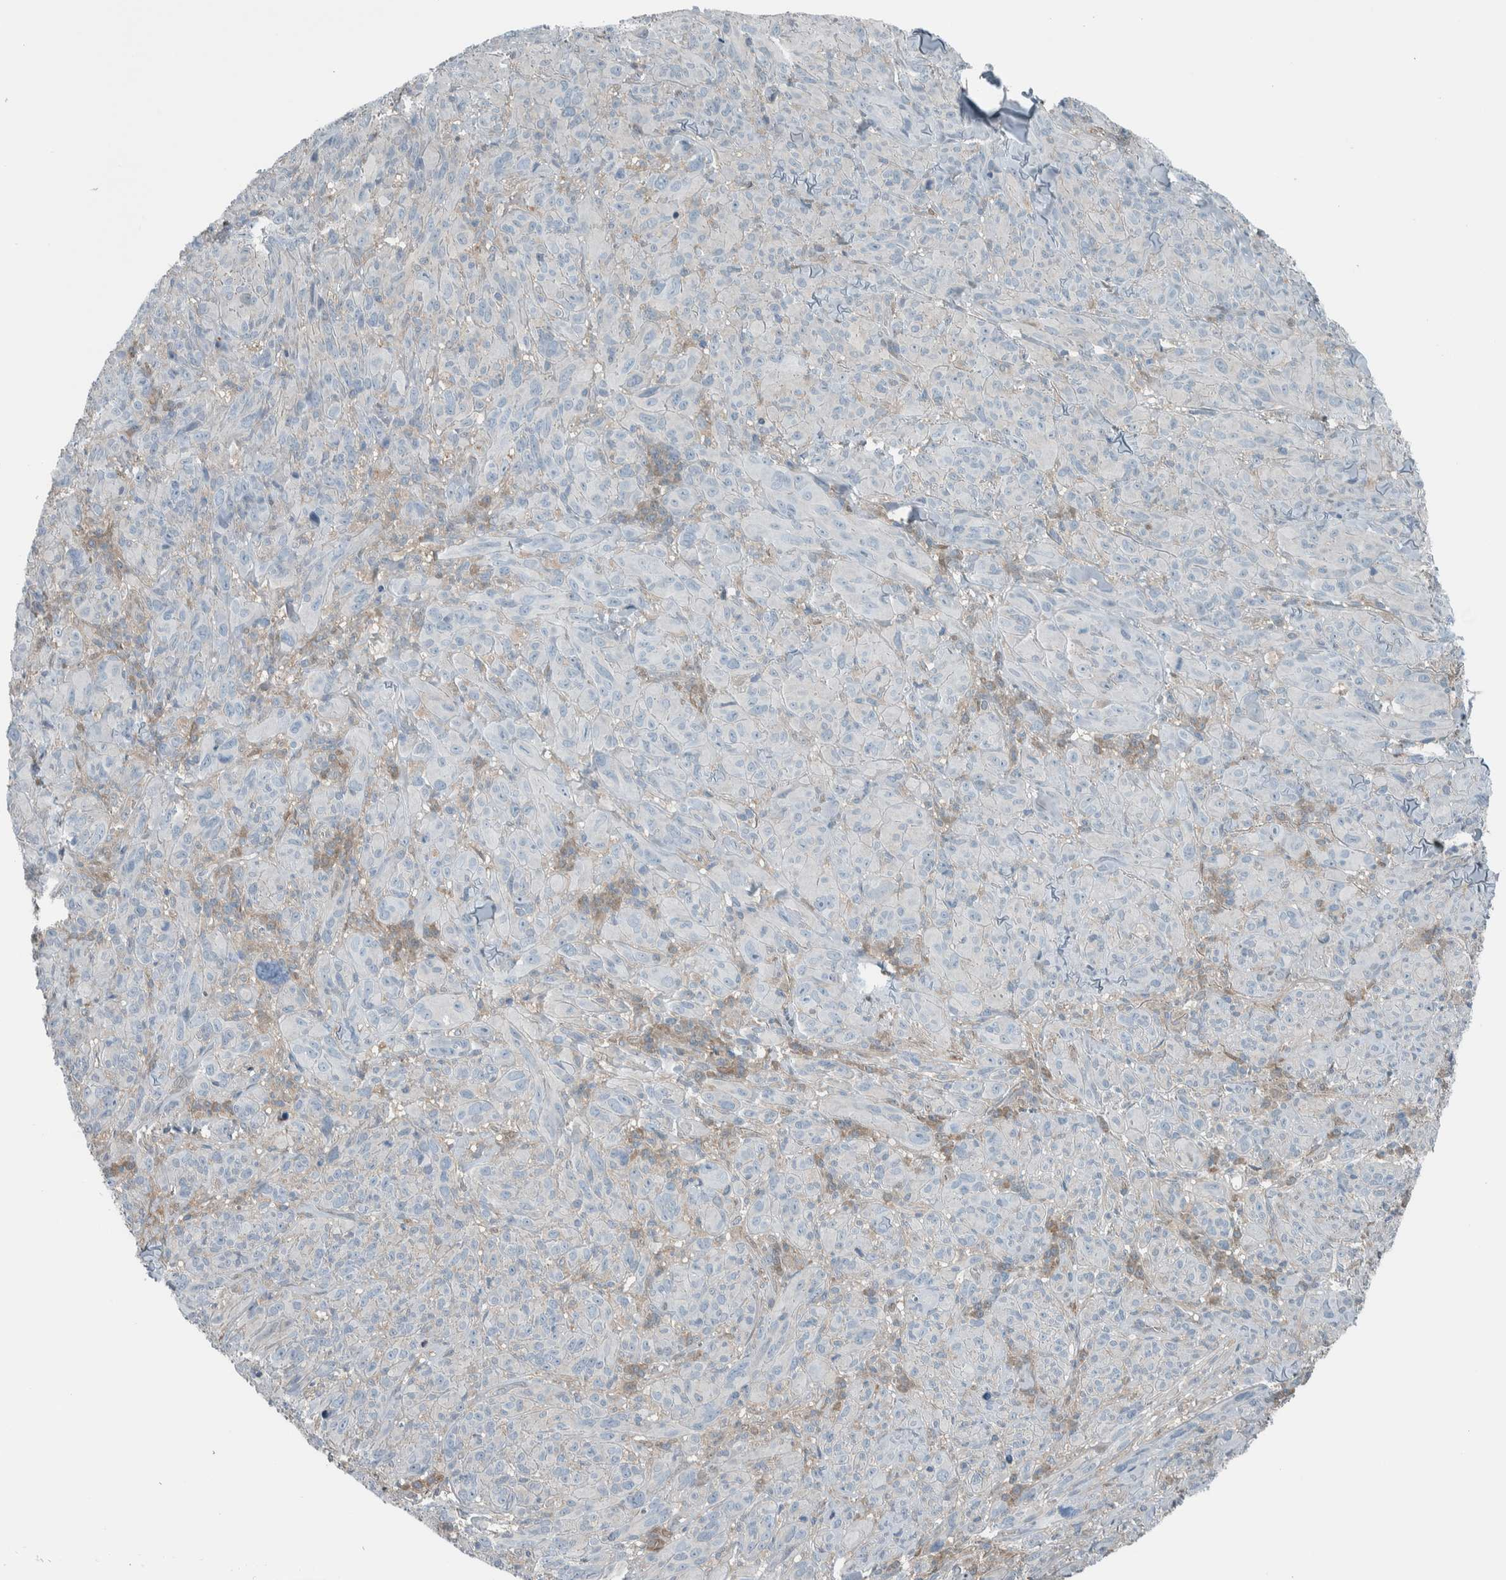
{"staining": {"intensity": "negative", "quantity": "none", "location": "none"}, "tissue": "melanoma", "cell_type": "Tumor cells", "image_type": "cancer", "snomed": [{"axis": "morphology", "description": "Malignant melanoma, NOS"}, {"axis": "topography", "description": "Skin of head"}], "caption": "Melanoma stained for a protein using immunohistochemistry (IHC) reveals no expression tumor cells.", "gene": "ALAD", "patient": {"sex": "male", "age": 96}}